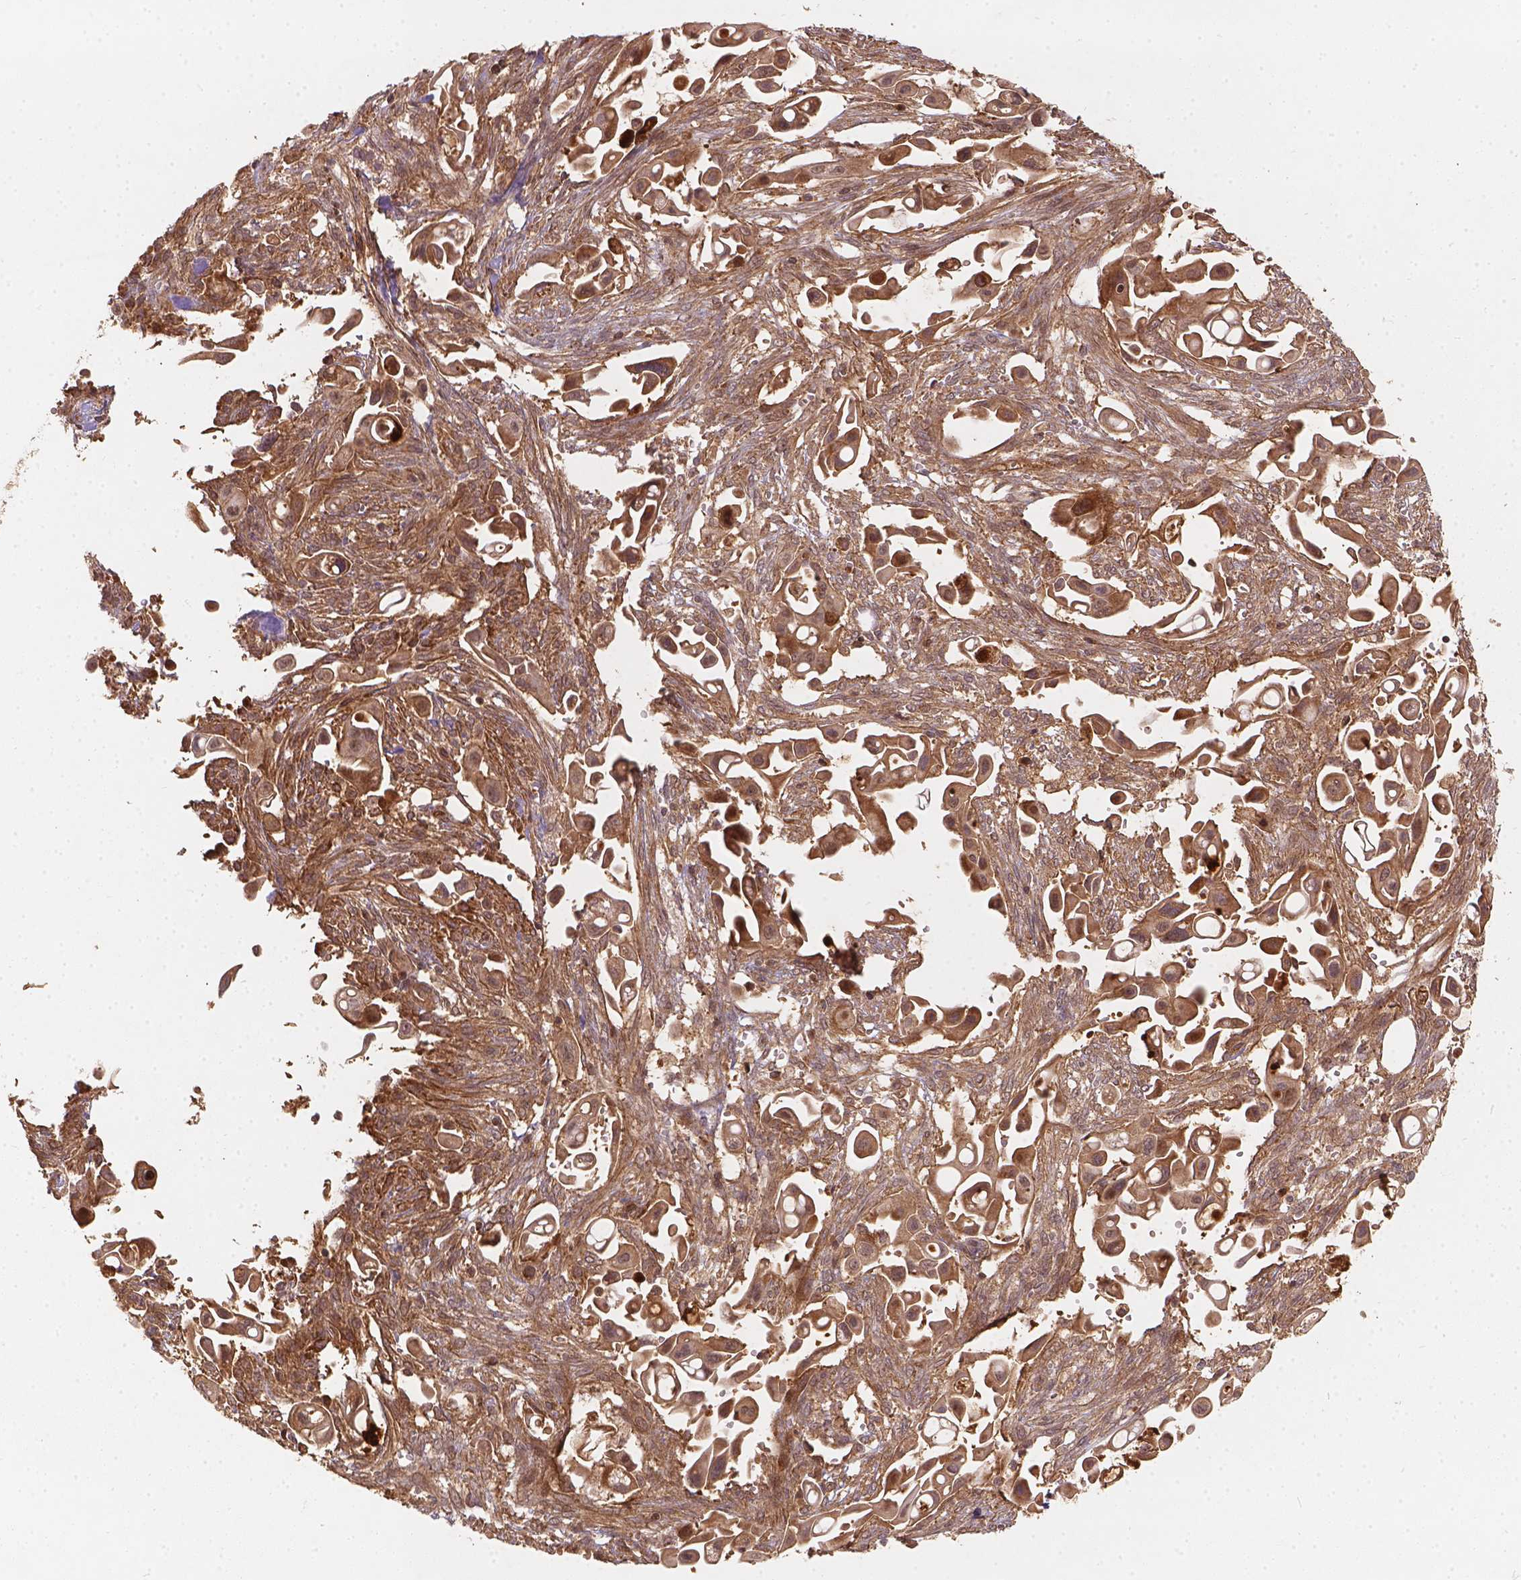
{"staining": {"intensity": "moderate", "quantity": ">75%", "location": "cytoplasmic/membranous"}, "tissue": "pancreatic cancer", "cell_type": "Tumor cells", "image_type": "cancer", "snomed": [{"axis": "morphology", "description": "Adenocarcinoma, NOS"}, {"axis": "topography", "description": "Pancreas"}], "caption": "DAB immunohistochemical staining of pancreatic cancer (adenocarcinoma) shows moderate cytoplasmic/membranous protein staining in approximately >75% of tumor cells. (Stains: DAB (3,3'-diaminobenzidine) in brown, nuclei in blue, Microscopy: brightfield microscopy at high magnification).", "gene": "XPR1", "patient": {"sex": "male", "age": 50}}